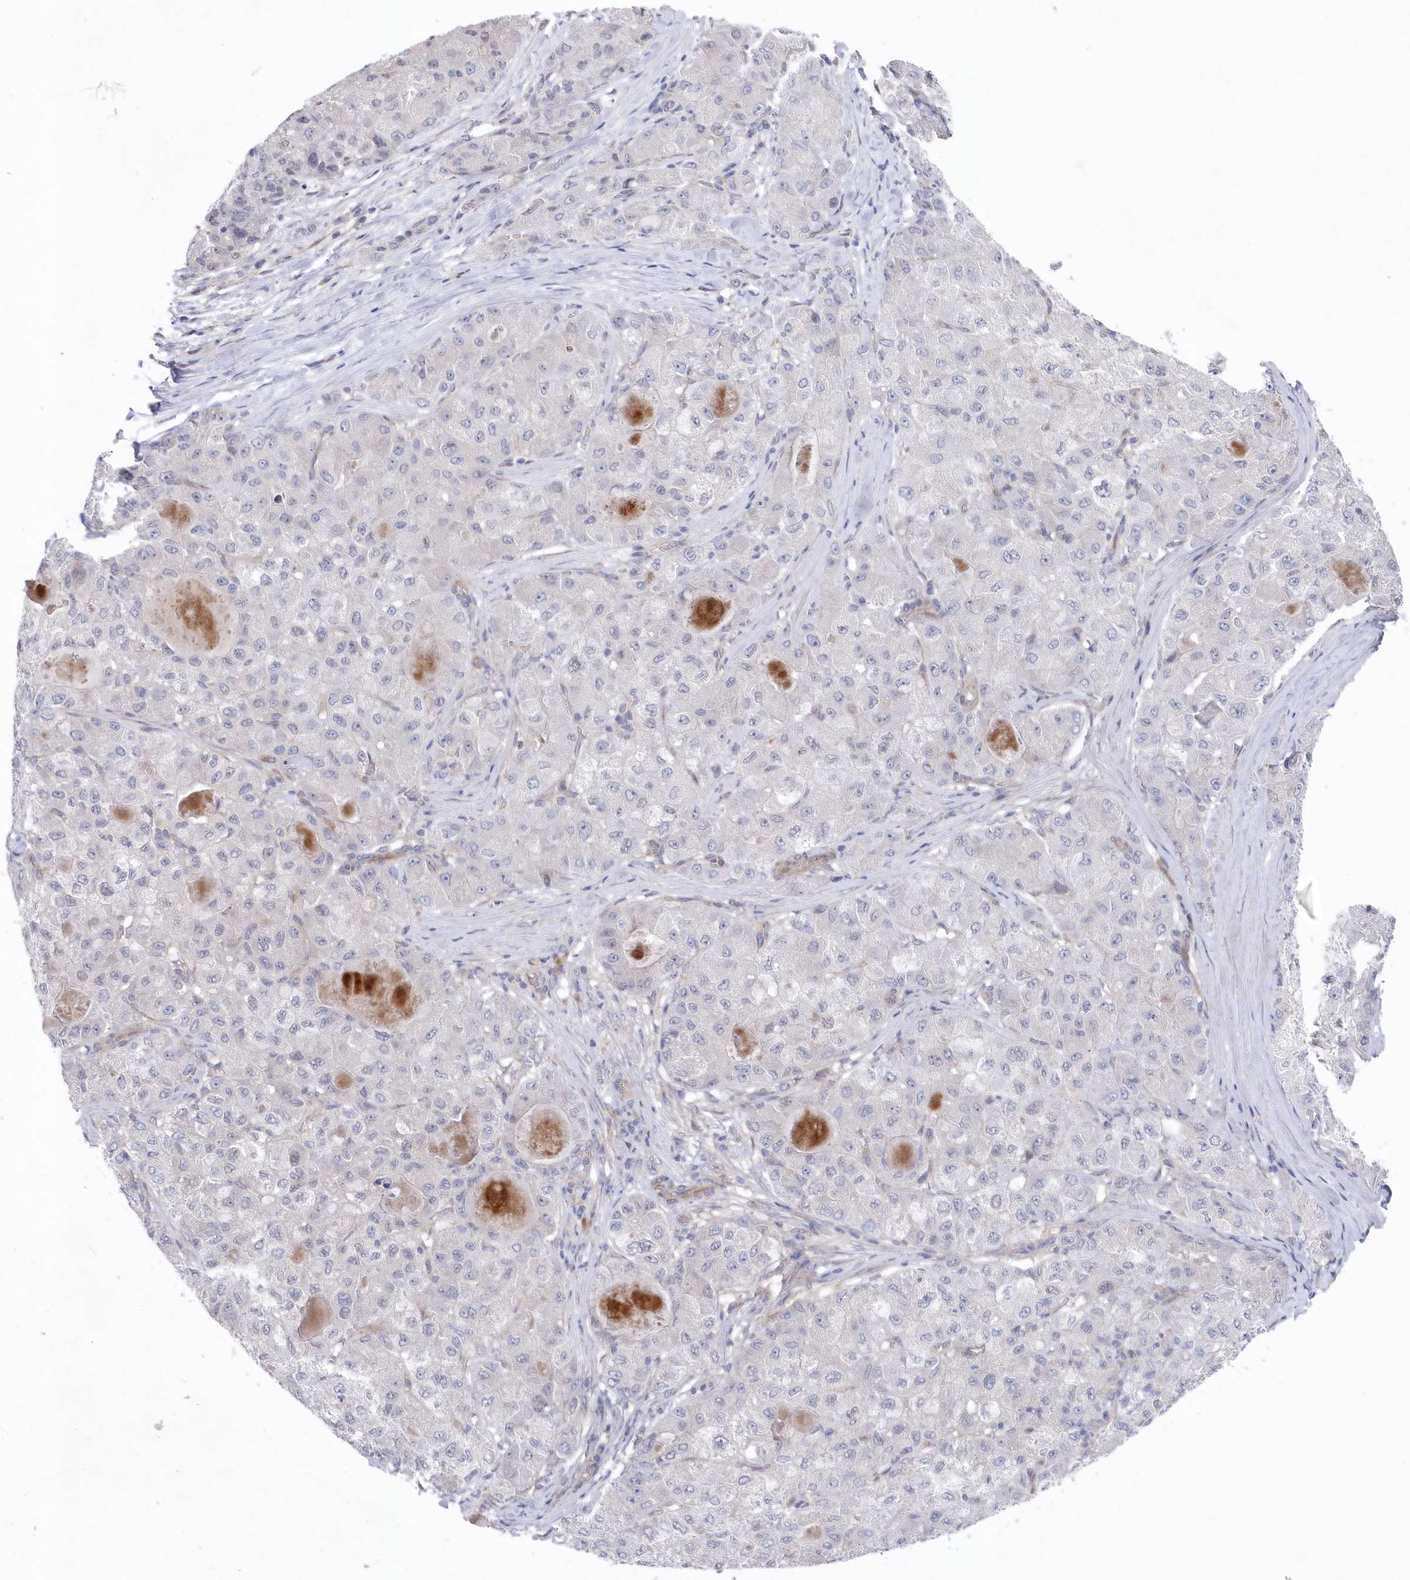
{"staining": {"intensity": "negative", "quantity": "none", "location": "none"}, "tissue": "liver cancer", "cell_type": "Tumor cells", "image_type": "cancer", "snomed": [{"axis": "morphology", "description": "Carcinoma, Hepatocellular, NOS"}, {"axis": "topography", "description": "Liver"}], "caption": "DAB (3,3'-diaminobenzidine) immunohistochemical staining of human liver cancer shows no significant staining in tumor cells.", "gene": "KIAA1586", "patient": {"sex": "male", "age": 80}}